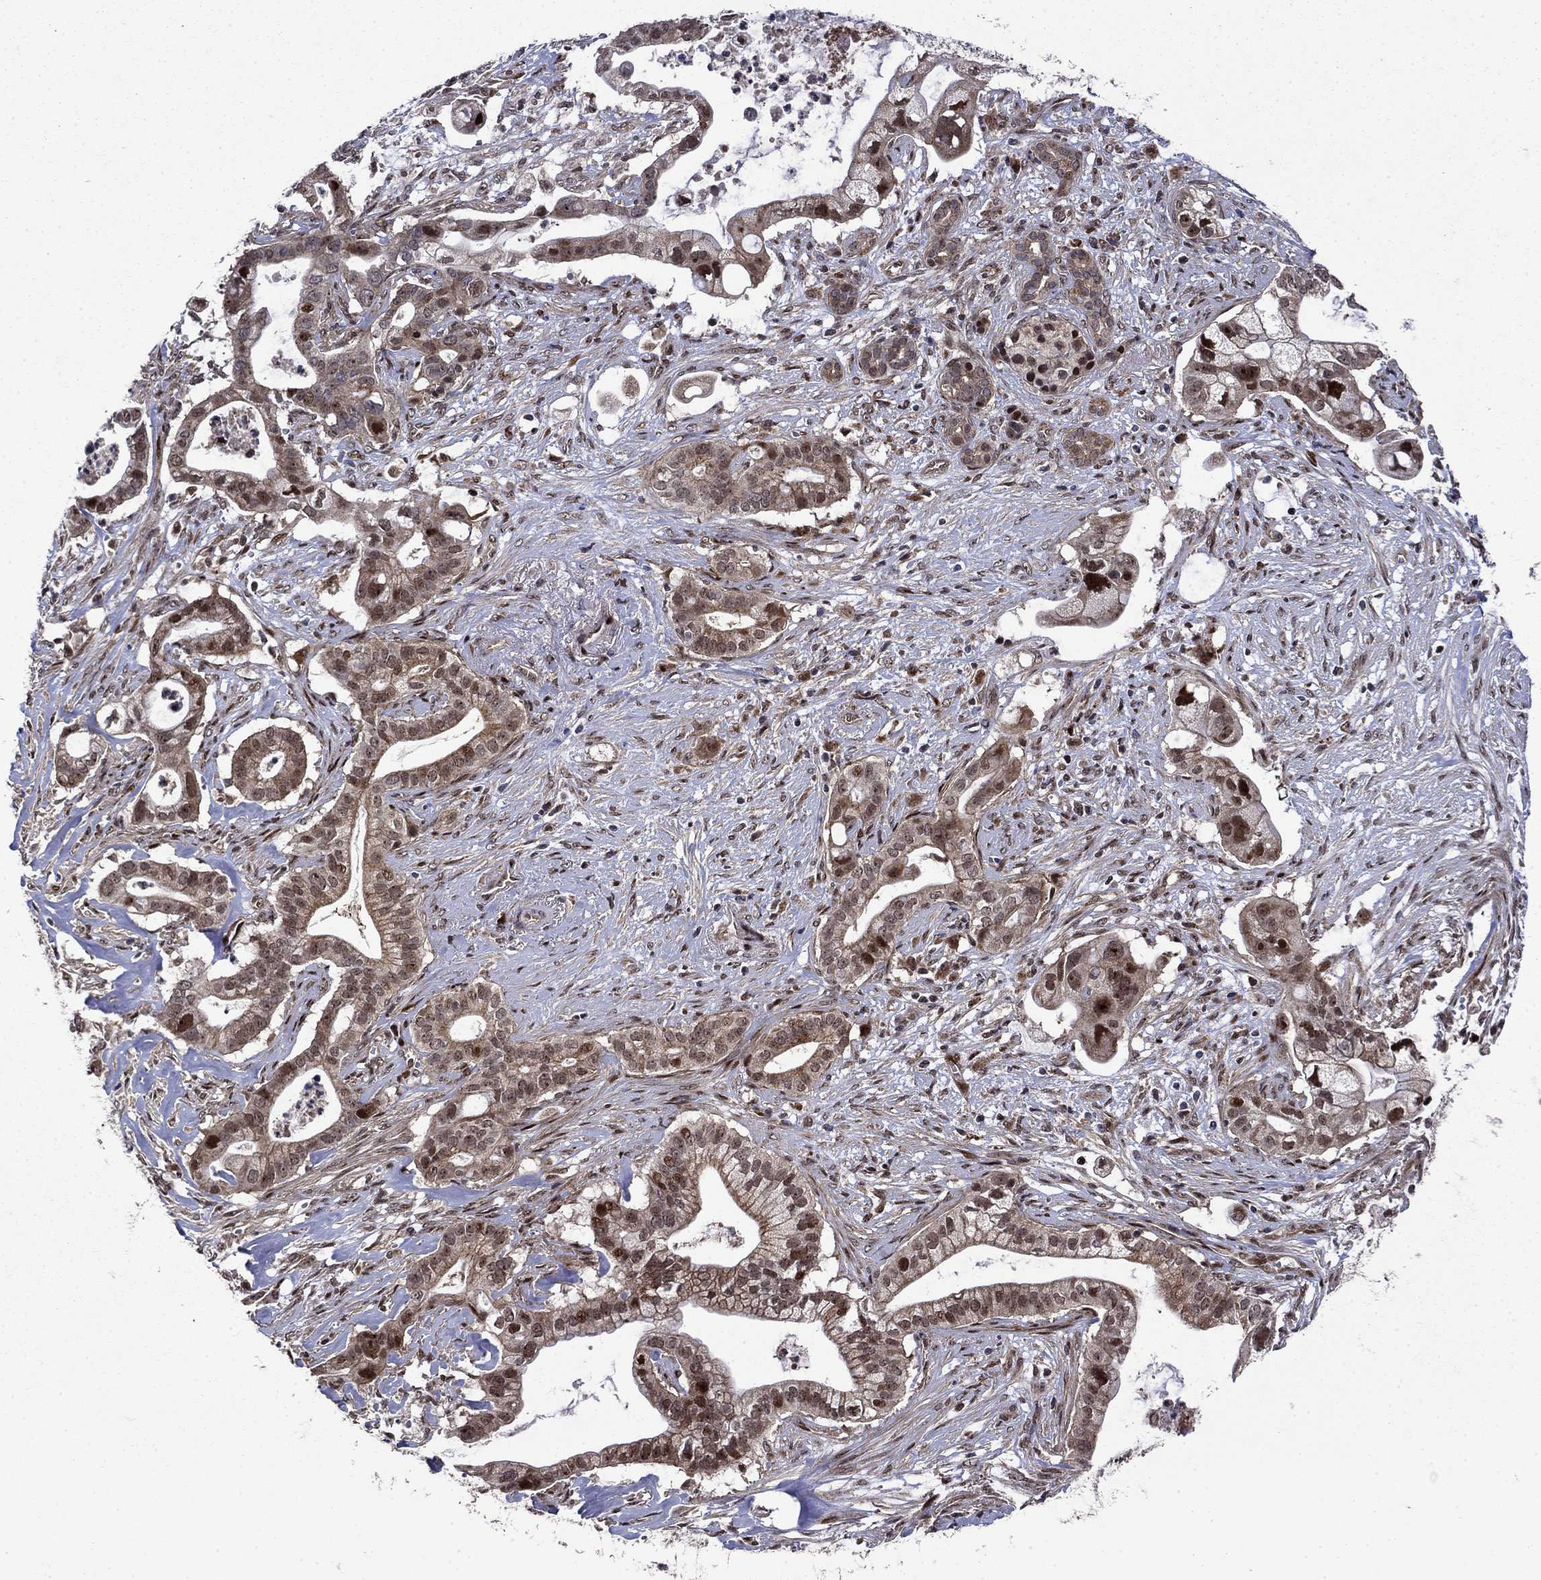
{"staining": {"intensity": "strong", "quantity": "<25%", "location": "cytoplasmic/membranous,nuclear"}, "tissue": "pancreatic cancer", "cell_type": "Tumor cells", "image_type": "cancer", "snomed": [{"axis": "morphology", "description": "Adenocarcinoma, NOS"}, {"axis": "topography", "description": "Pancreas"}], "caption": "Approximately <25% of tumor cells in human pancreatic cancer demonstrate strong cytoplasmic/membranous and nuclear protein positivity as visualized by brown immunohistochemical staining.", "gene": "AGTPBP1", "patient": {"sex": "male", "age": 61}}